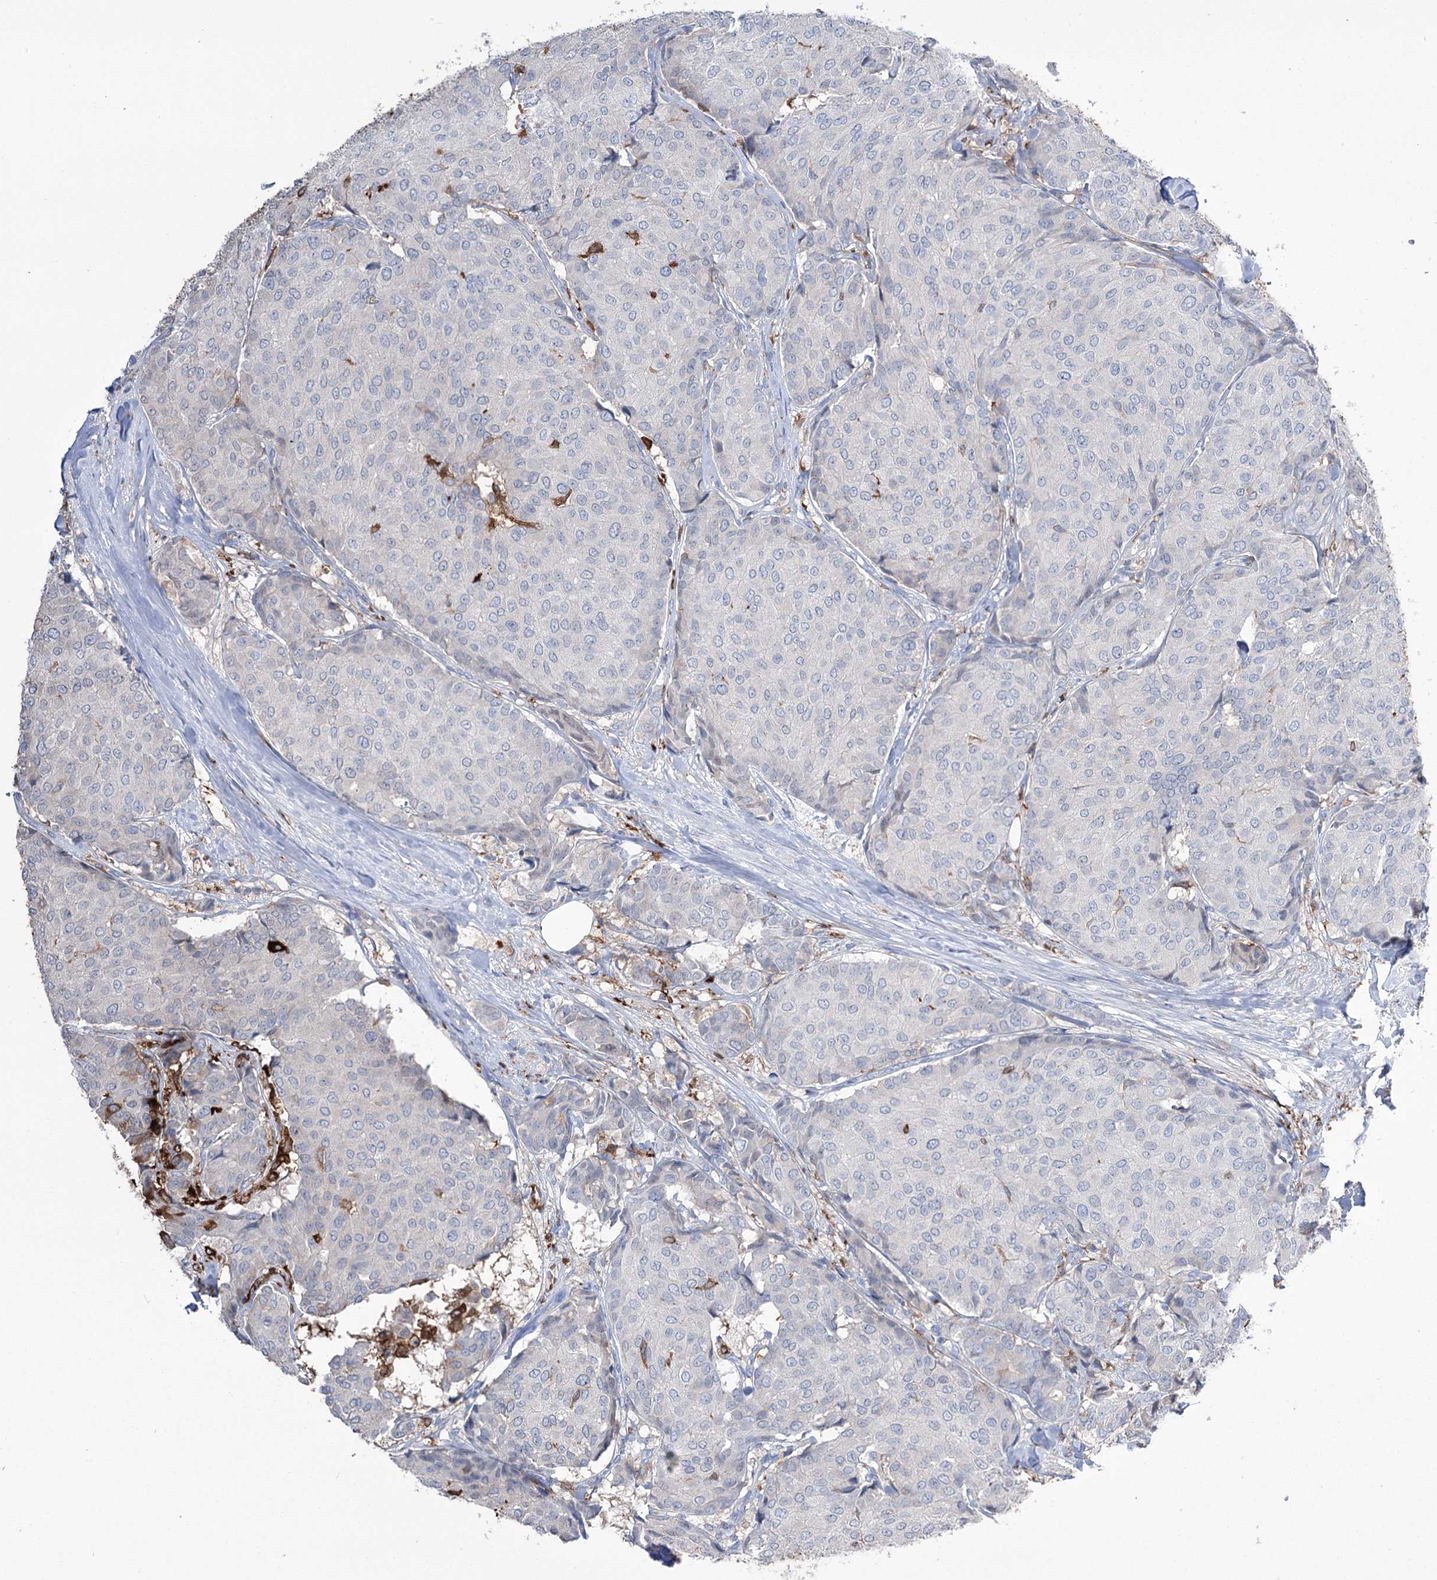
{"staining": {"intensity": "negative", "quantity": "none", "location": "none"}, "tissue": "breast cancer", "cell_type": "Tumor cells", "image_type": "cancer", "snomed": [{"axis": "morphology", "description": "Duct carcinoma"}, {"axis": "topography", "description": "Breast"}], "caption": "DAB (3,3'-diaminobenzidine) immunohistochemical staining of breast invasive ductal carcinoma shows no significant expression in tumor cells. (DAB (3,3'-diaminobenzidine) immunohistochemistry with hematoxylin counter stain).", "gene": "ZNF622", "patient": {"sex": "female", "age": 75}}